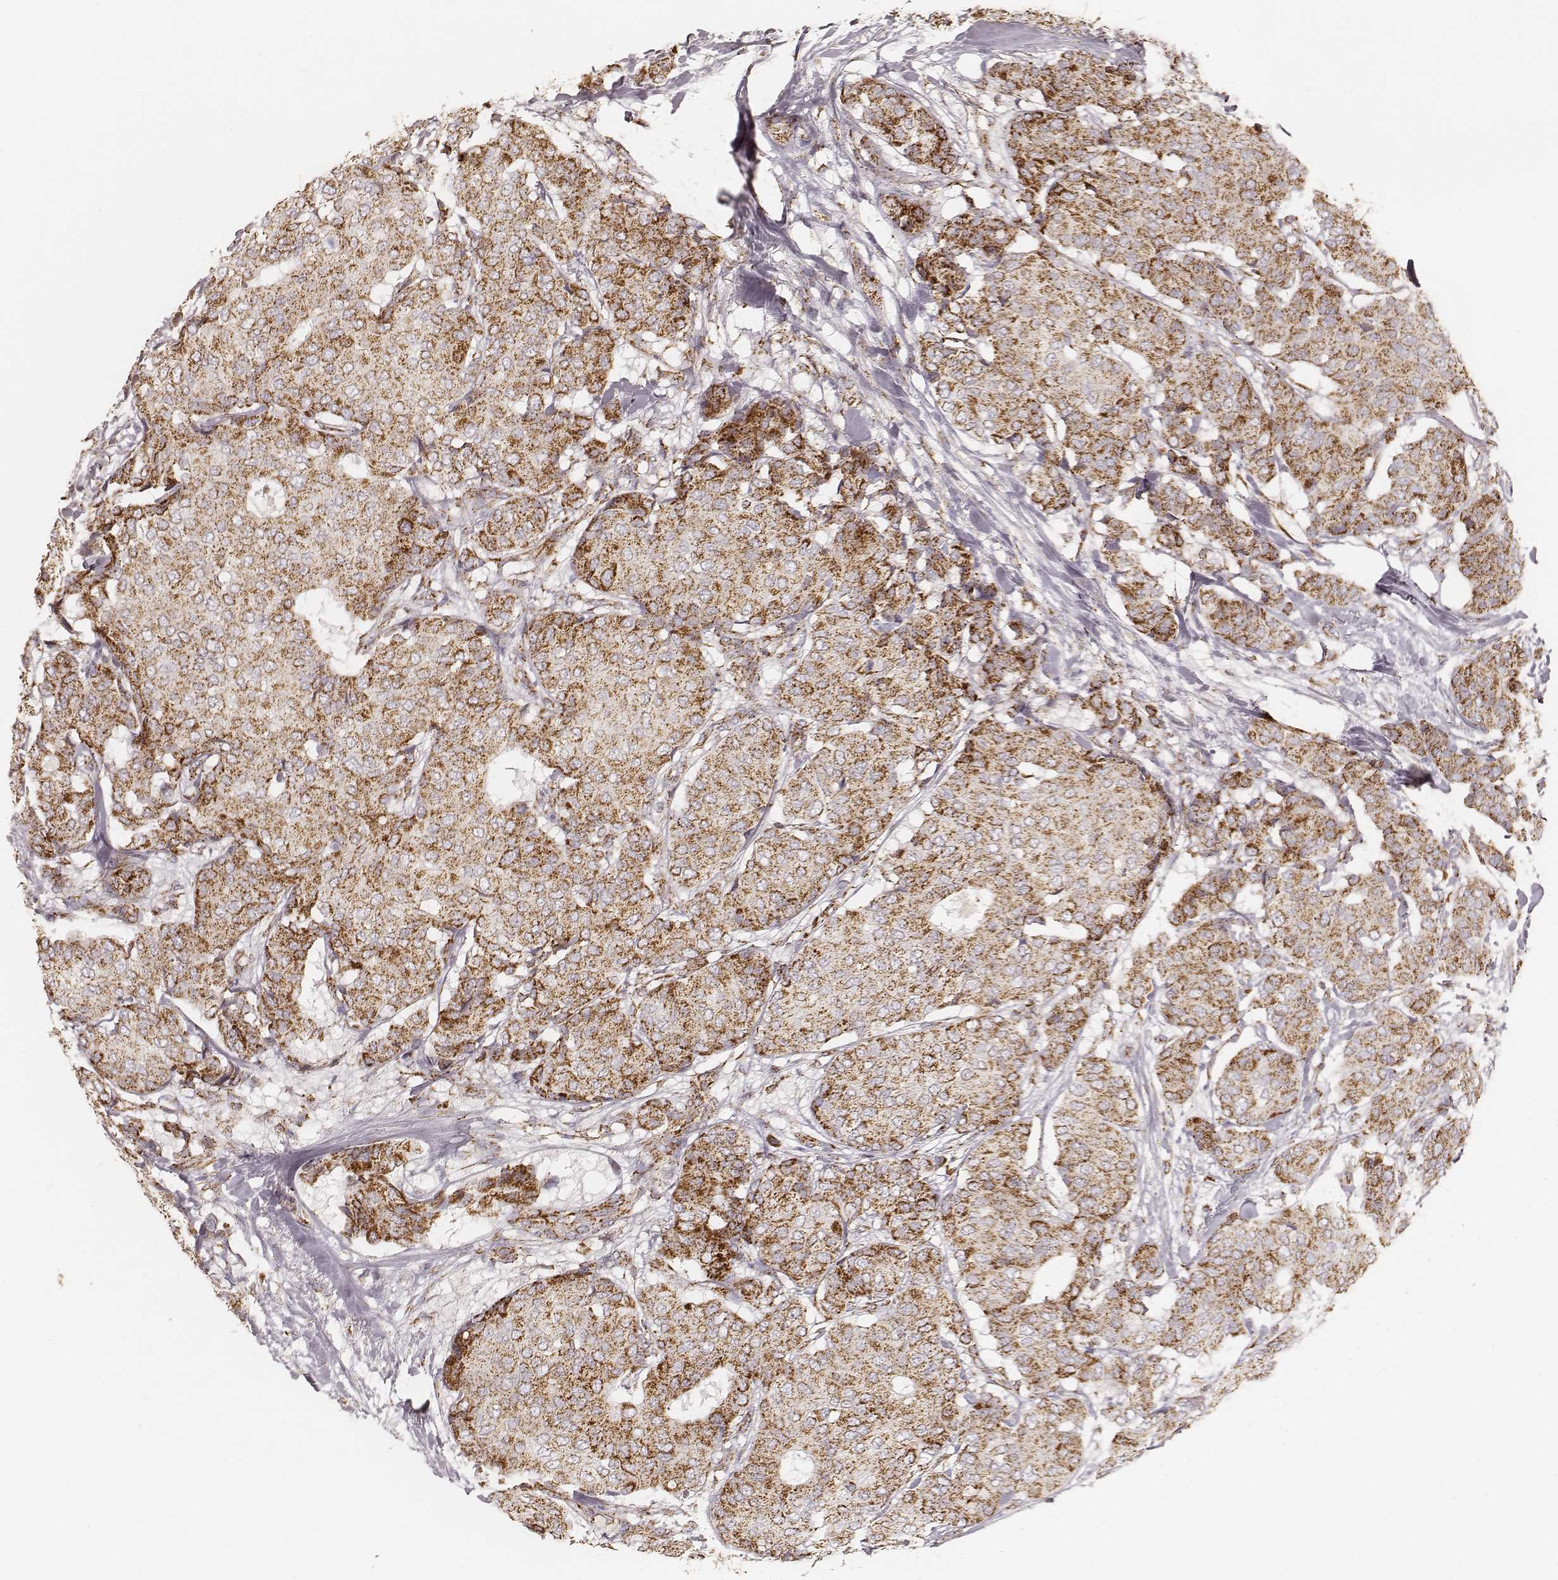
{"staining": {"intensity": "strong", "quantity": ">75%", "location": "cytoplasmic/membranous"}, "tissue": "breast cancer", "cell_type": "Tumor cells", "image_type": "cancer", "snomed": [{"axis": "morphology", "description": "Duct carcinoma"}, {"axis": "topography", "description": "Breast"}], "caption": "DAB (3,3'-diaminobenzidine) immunohistochemical staining of intraductal carcinoma (breast) shows strong cytoplasmic/membranous protein staining in approximately >75% of tumor cells.", "gene": "CS", "patient": {"sex": "female", "age": 75}}